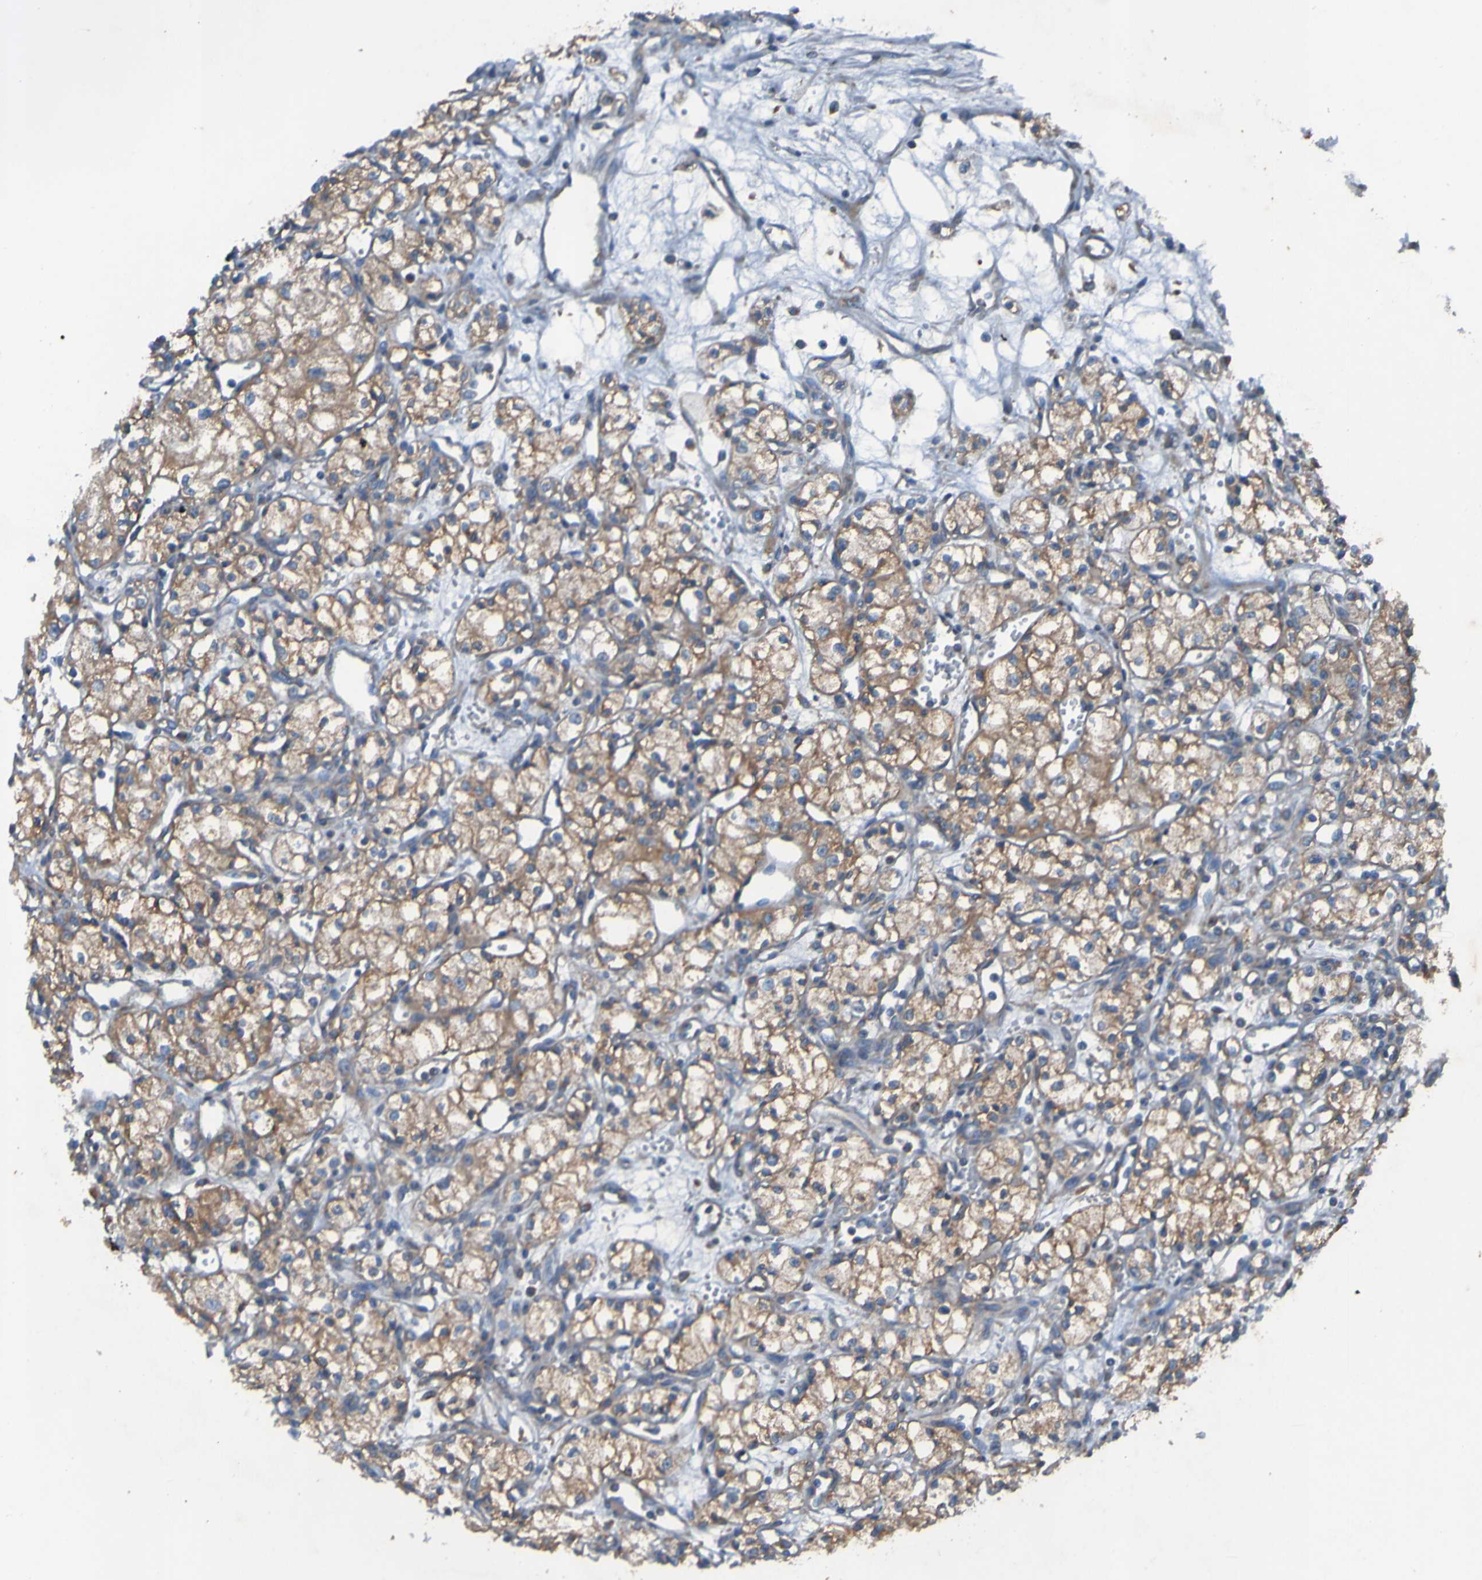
{"staining": {"intensity": "moderate", "quantity": ">75%", "location": "cytoplasmic/membranous"}, "tissue": "renal cancer", "cell_type": "Tumor cells", "image_type": "cancer", "snomed": [{"axis": "morphology", "description": "Normal tissue, NOS"}, {"axis": "morphology", "description": "Adenocarcinoma, NOS"}, {"axis": "topography", "description": "Kidney"}], "caption": "Immunohistochemical staining of human renal cancer (adenocarcinoma) demonstrates medium levels of moderate cytoplasmic/membranous protein staining in approximately >75% of tumor cells. (DAB (3,3'-diaminobenzidine) IHC, brown staining for protein, blue staining for nuclei).", "gene": "RAB5B", "patient": {"sex": "male", "age": 59}}